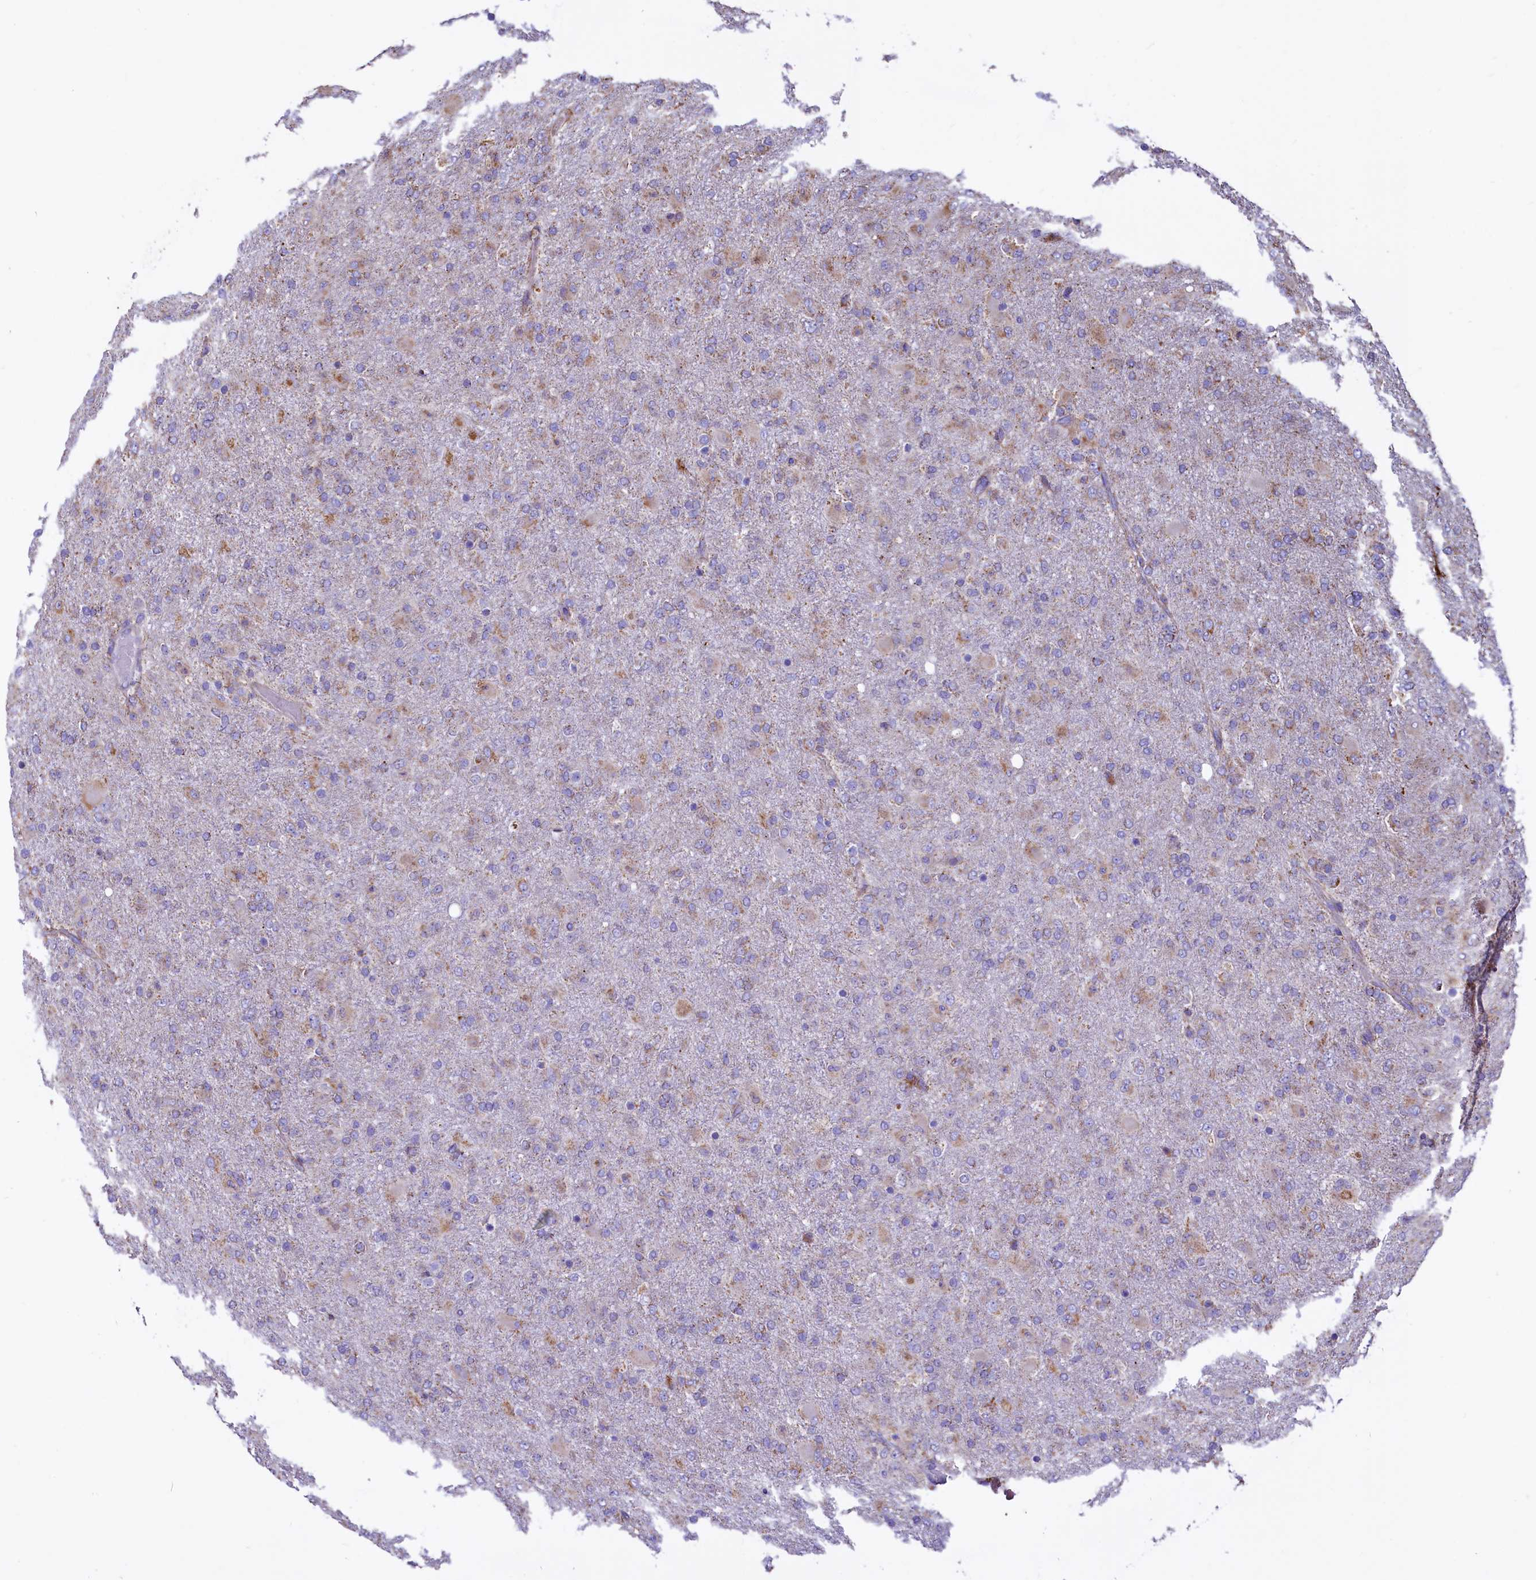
{"staining": {"intensity": "moderate", "quantity": "<25%", "location": "cytoplasmic/membranous"}, "tissue": "glioma", "cell_type": "Tumor cells", "image_type": "cancer", "snomed": [{"axis": "morphology", "description": "Glioma, malignant, Low grade"}, {"axis": "topography", "description": "Brain"}], "caption": "Immunohistochemical staining of human malignant low-grade glioma exhibits low levels of moderate cytoplasmic/membranous protein expression in about <25% of tumor cells.", "gene": "VWCE", "patient": {"sex": "male", "age": 65}}